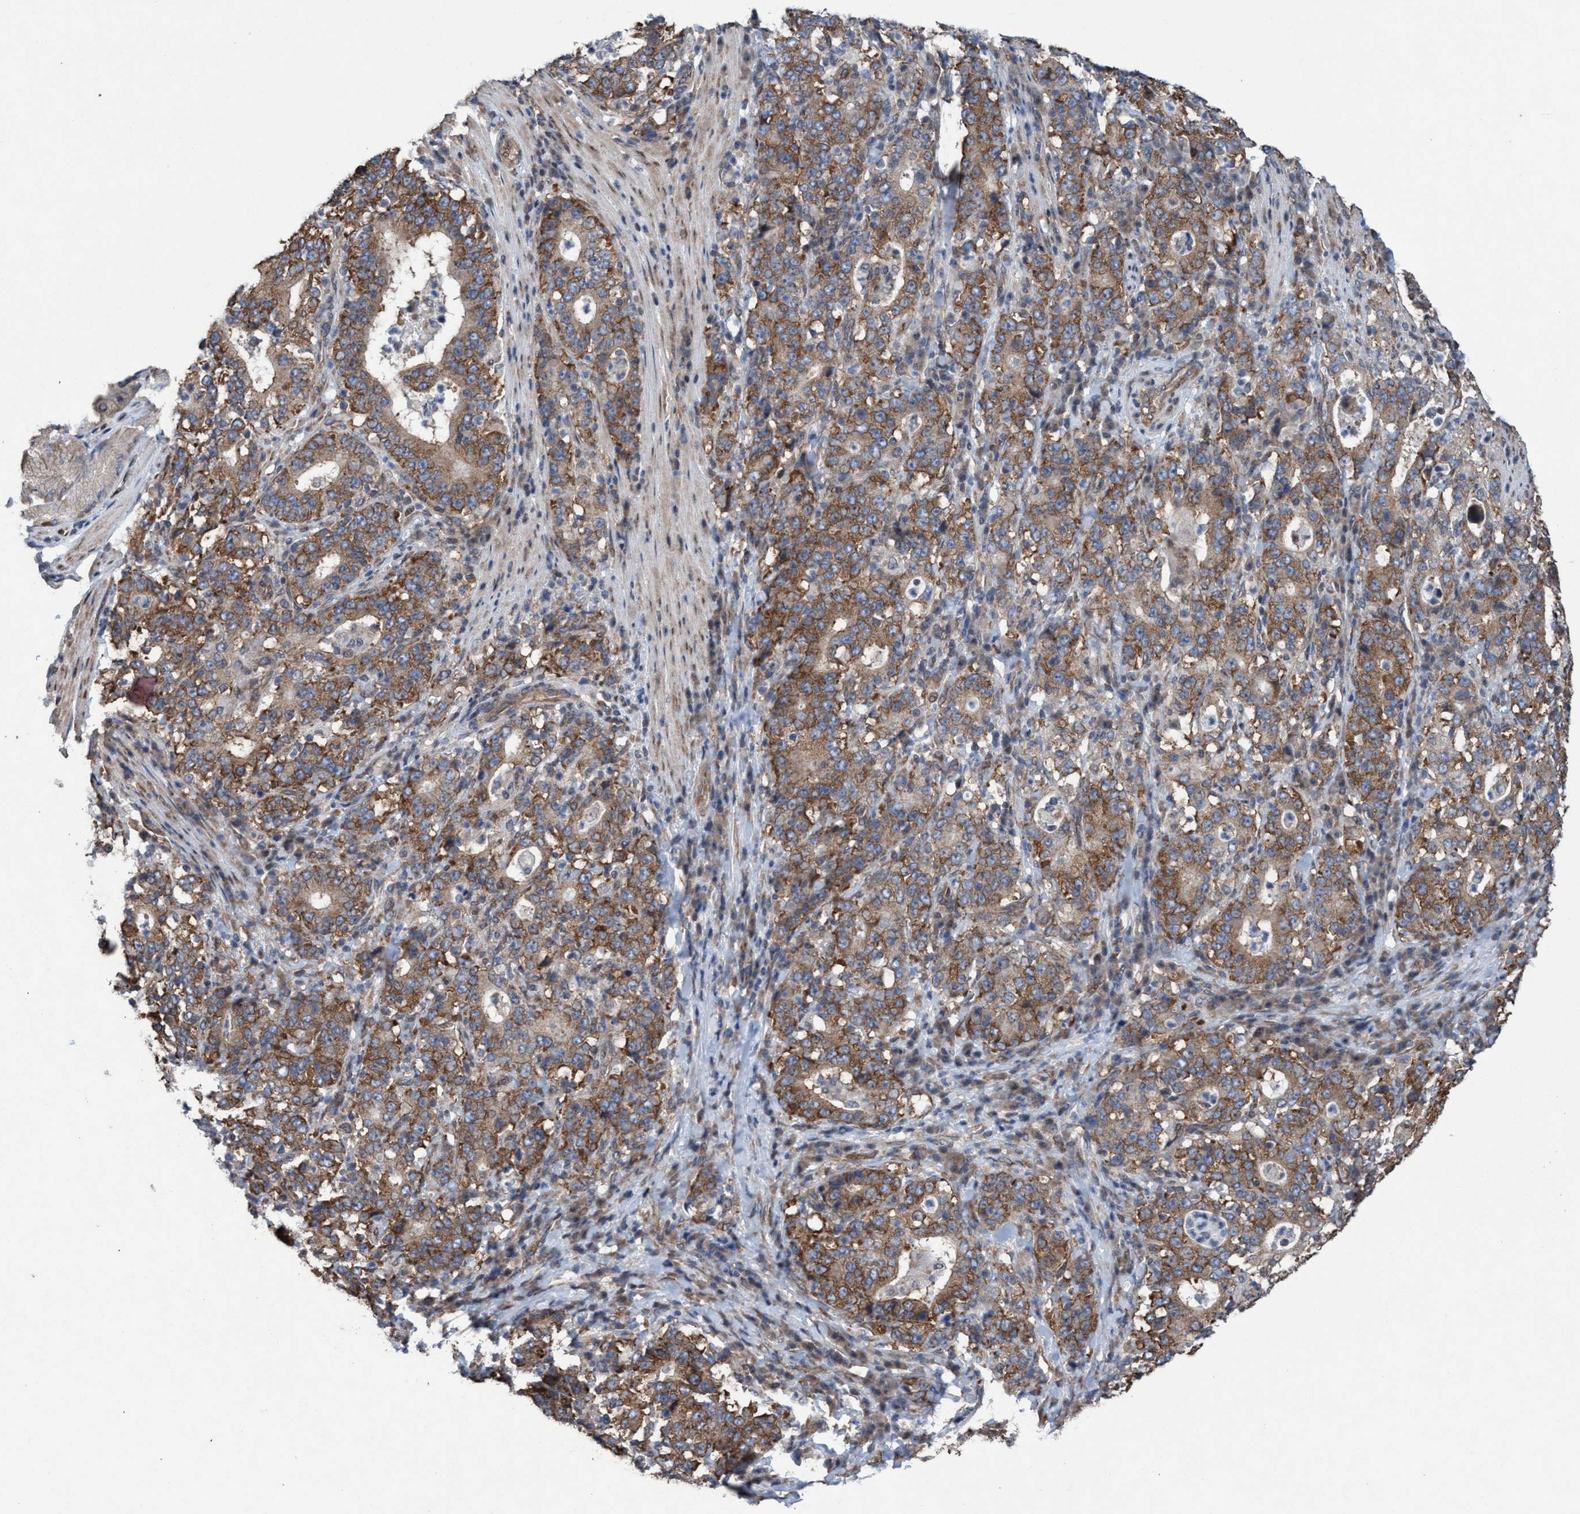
{"staining": {"intensity": "moderate", "quantity": ">75%", "location": "cytoplasmic/membranous"}, "tissue": "stomach cancer", "cell_type": "Tumor cells", "image_type": "cancer", "snomed": [{"axis": "morphology", "description": "Normal tissue, NOS"}, {"axis": "morphology", "description": "Adenocarcinoma, NOS"}, {"axis": "topography", "description": "Stomach, upper"}, {"axis": "topography", "description": "Stomach"}], "caption": "Immunohistochemistry image of neoplastic tissue: adenocarcinoma (stomach) stained using IHC shows medium levels of moderate protein expression localized specifically in the cytoplasmic/membranous of tumor cells, appearing as a cytoplasmic/membranous brown color.", "gene": "METAP2", "patient": {"sex": "male", "age": 59}}